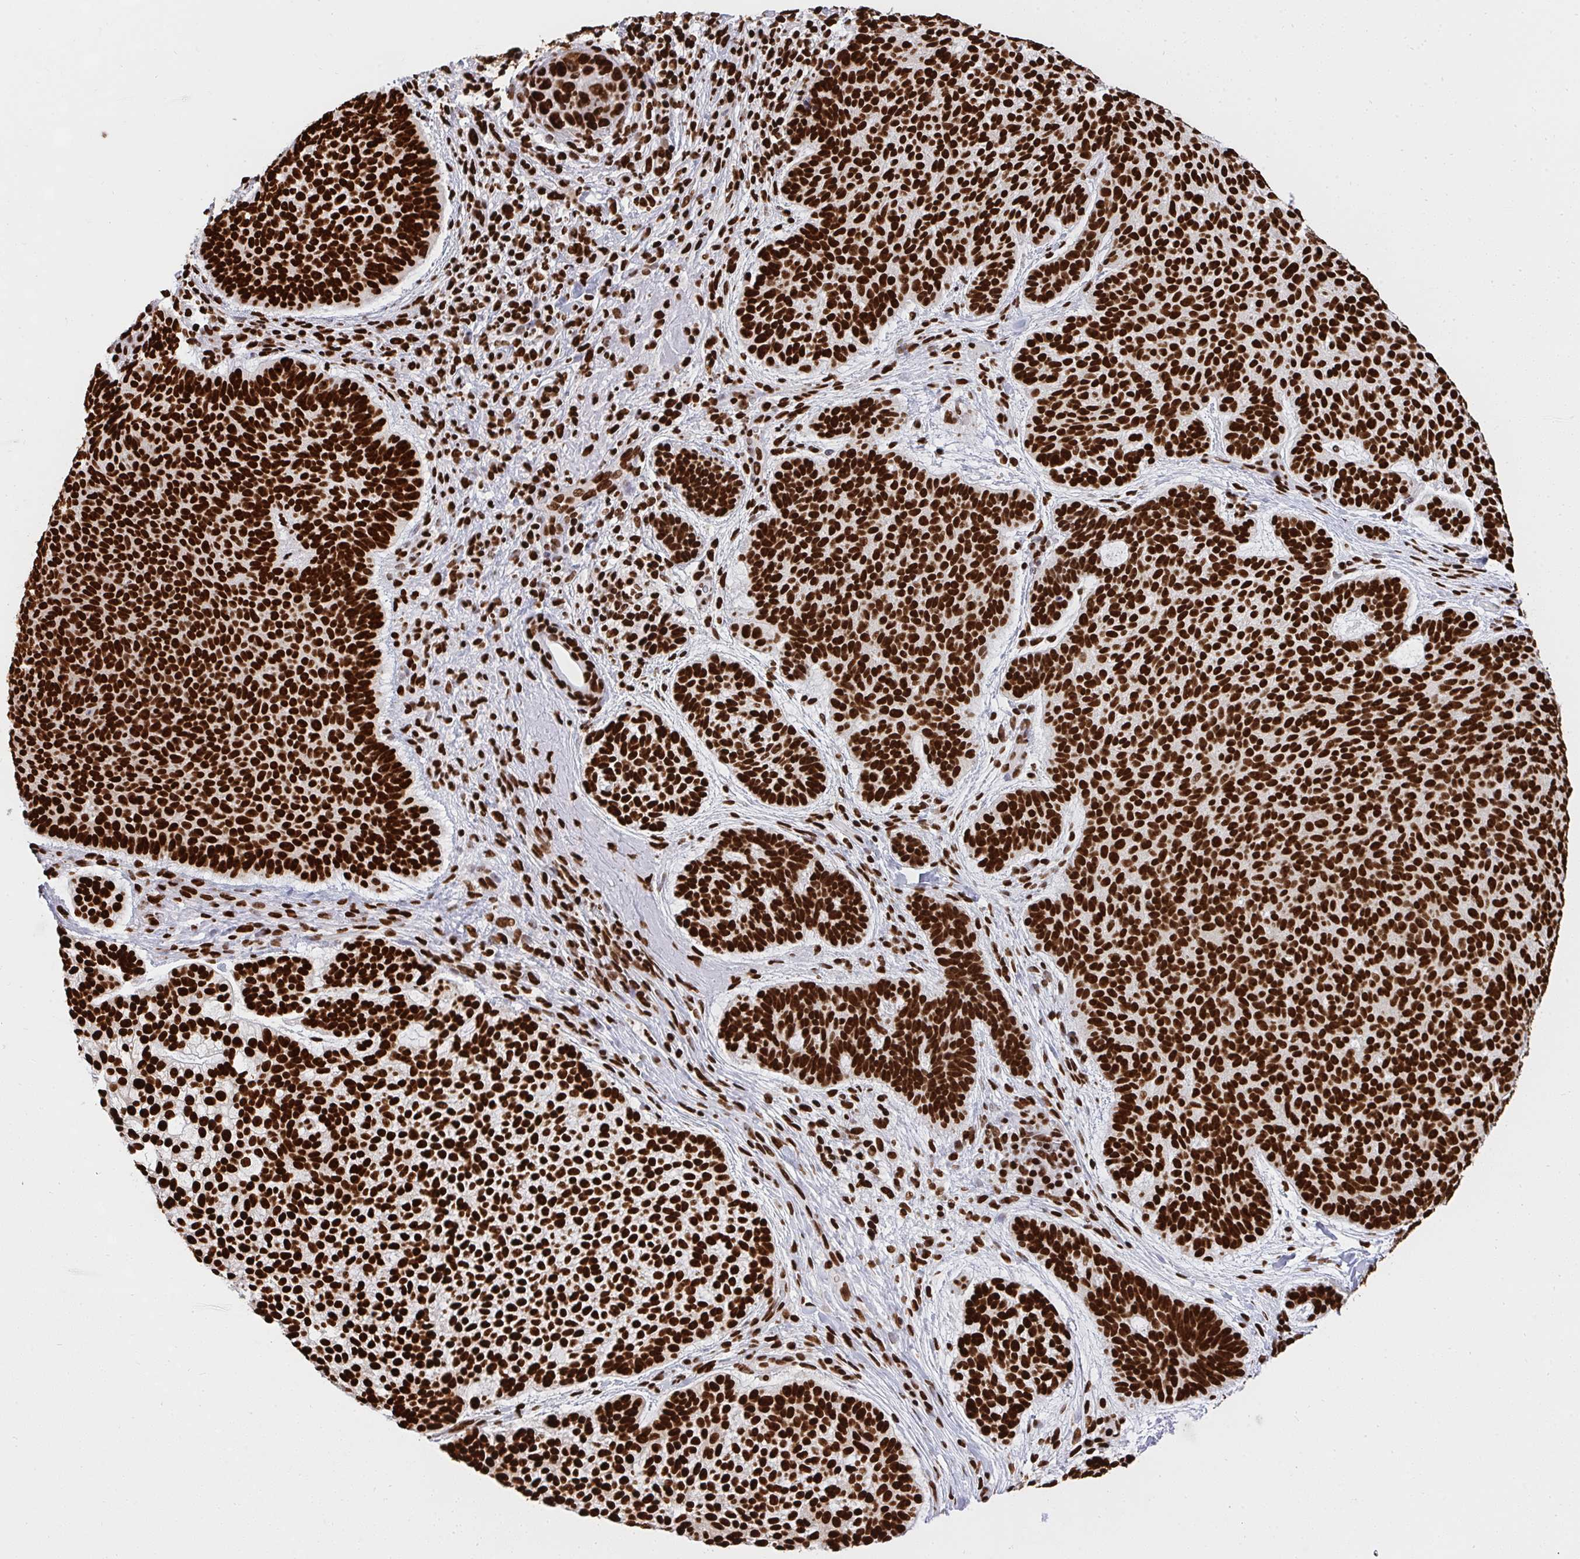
{"staining": {"intensity": "strong", "quantity": ">75%", "location": "nuclear"}, "tissue": "skin cancer", "cell_type": "Tumor cells", "image_type": "cancer", "snomed": [{"axis": "morphology", "description": "Basal cell carcinoma"}, {"axis": "topography", "description": "Skin"}, {"axis": "topography", "description": "Skin of face"}], "caption": "Strong nuclear expression is identified in approximately >75% of tumor cells in basal cell carcinoma (skin).", "gene": "HNRNPL", "patient": {"sex": "male", "age": 73}}